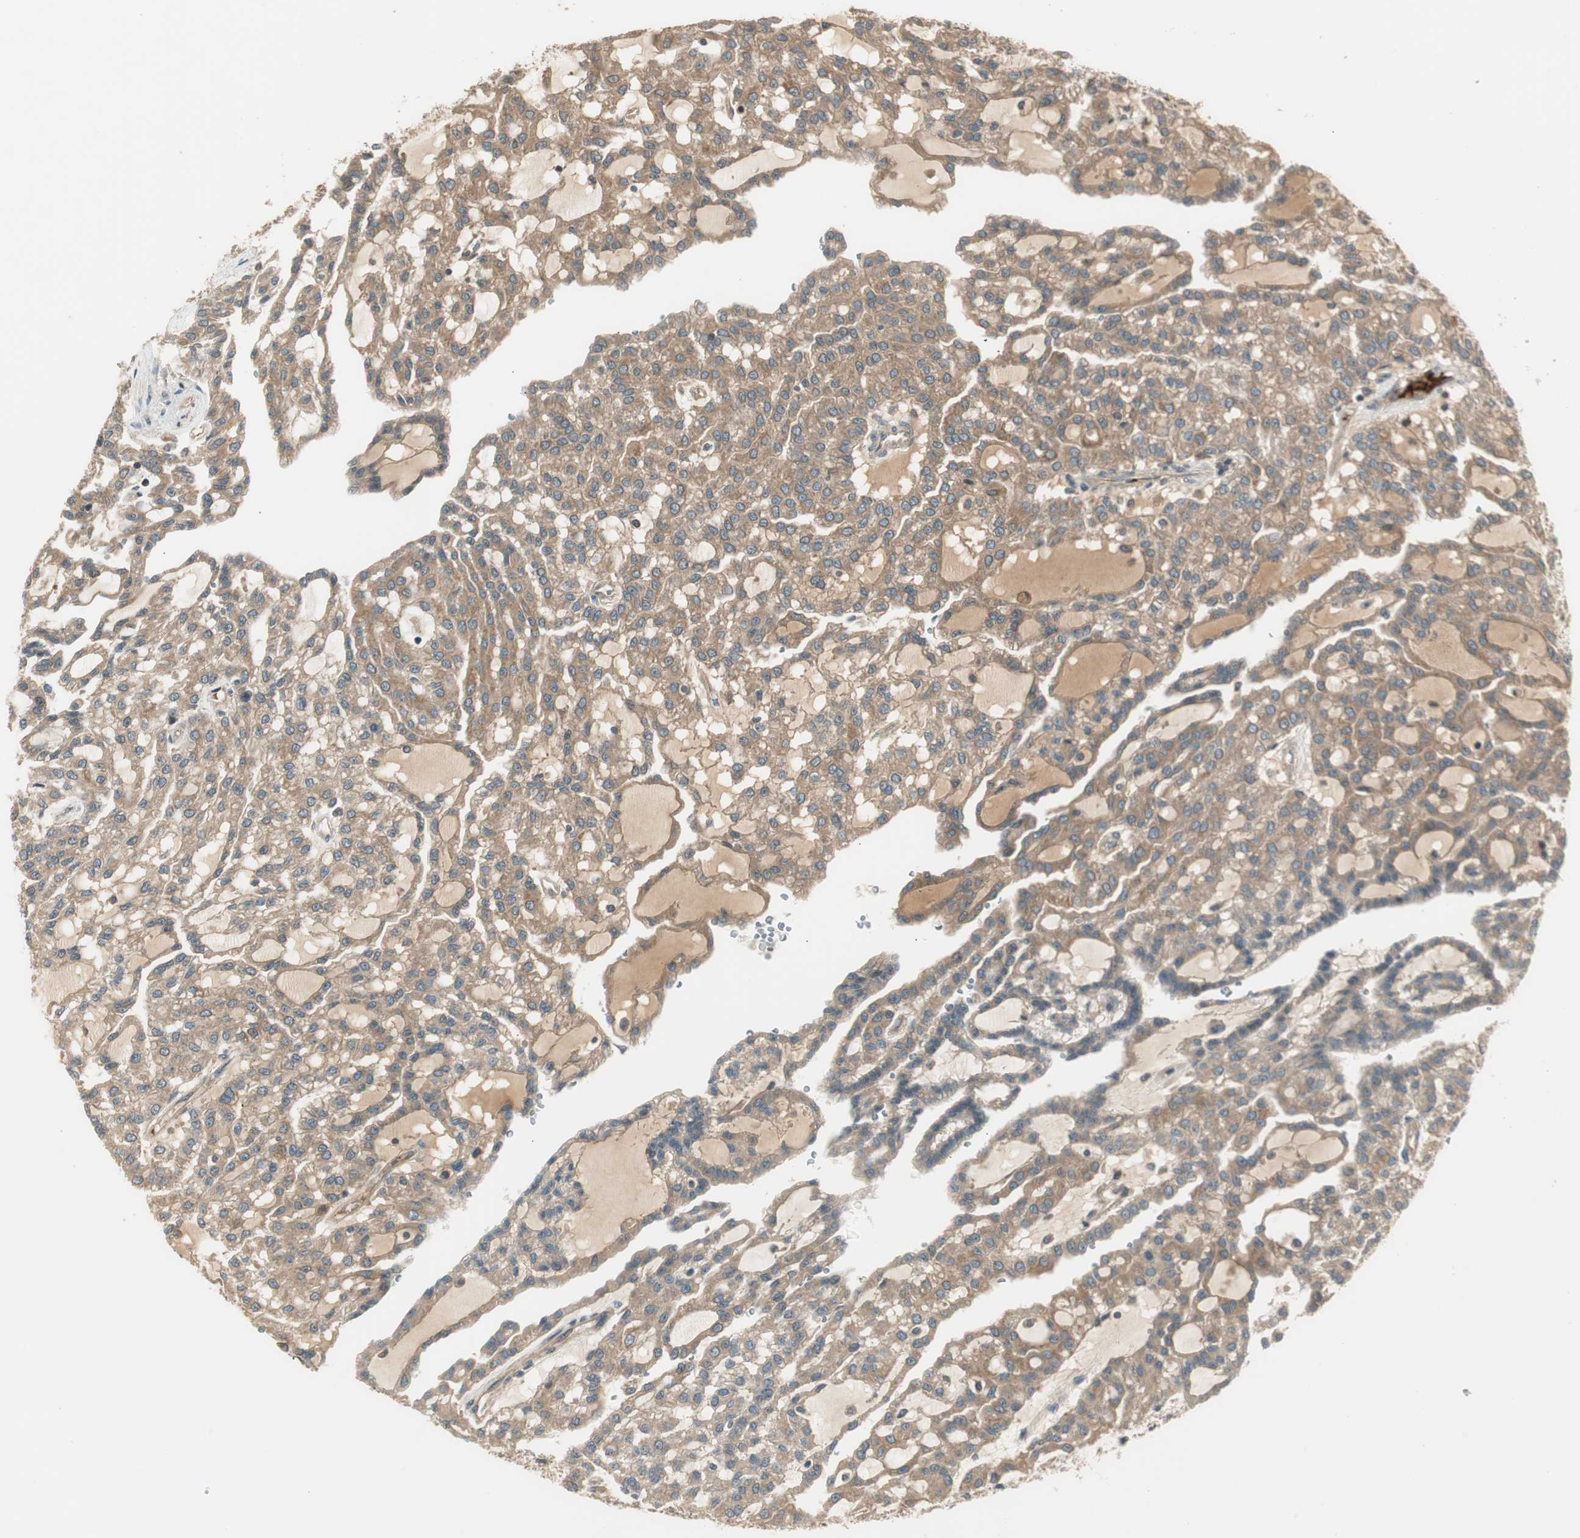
{"staining": {"intensity": "moderate", "quantity": ">75%", "location": "cytoplasmic/membranous"}, "tissue": "renal cancer", "cell_type": "Tumor cells", "image_type": "cancer", "snomed": [{"axis": "morphology", "description": "Adenocarcinoma, NOS"}, {"axis": "topography", "description": "Kidney"}], "caption": "An immunohistochemistry photomicrograph of tumor tissue is shown. Protein staining in brown highlights moderate cytoplasmic/membranous positivity in adenocarcinoma (renal) within tumor cells. (brown staining indicates protein expression, while blue staining denotes nuclei).", "gene": "PFDN5", "patient": {"sex": "male", "age": 63}}